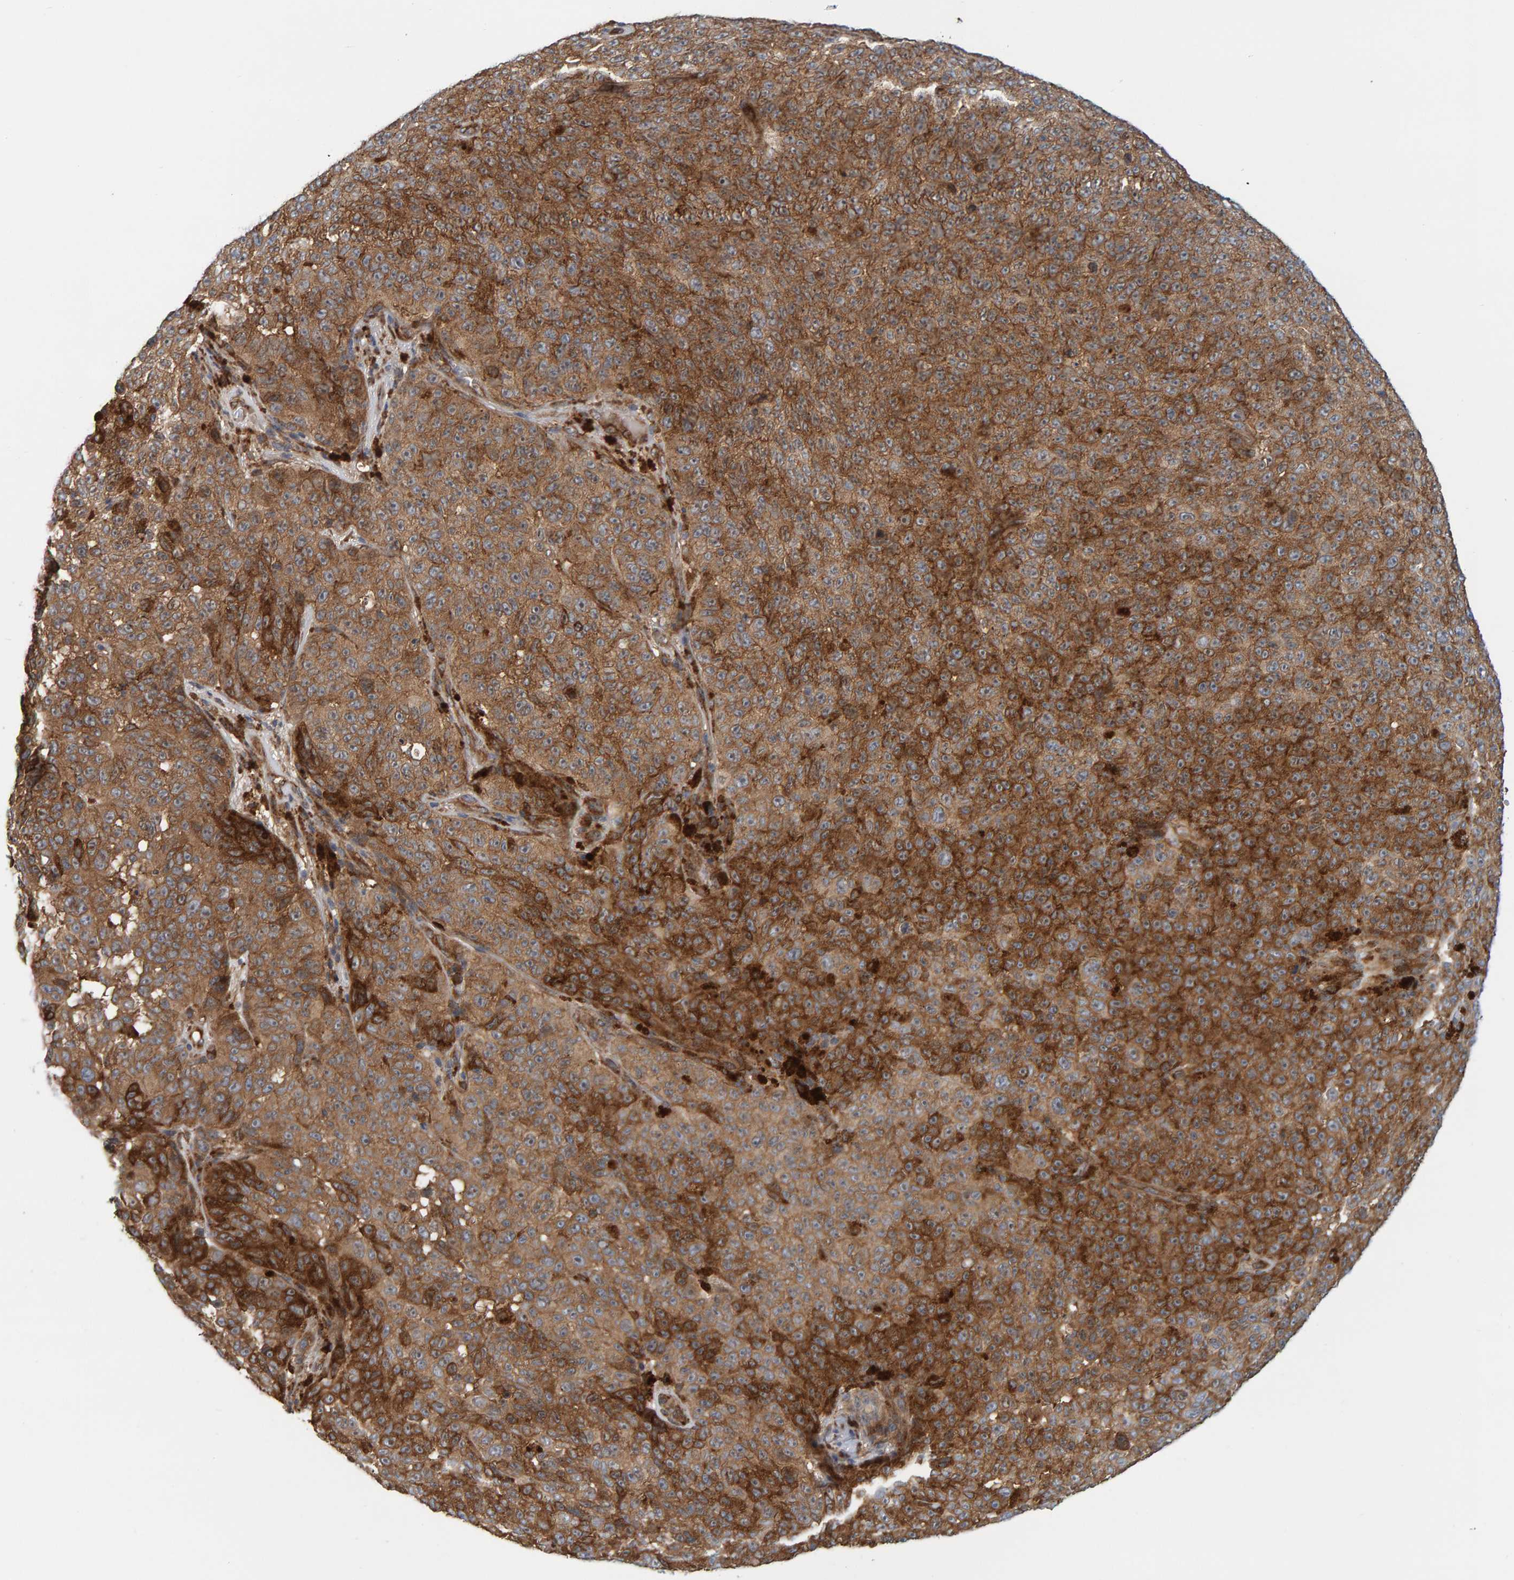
{"staining": {"intensity": "strong", "quantity": ">75%", "location": "cytoplasmic/membranous"}, "tissue": "melanoma", "cell_type": "Tumor cells", "image_type": "cancer", "snomed": [{"axis": "morphology", "description": "Malignant melanoma, NOS"}, {"axis": "topography", "description": "Skin"}], "caption": "A brown stain highlights strong cytoplasmic/membranous expression of a protein in malignant melanoma tumor cells.", "gene": "BAIAP2", "patient": {"sex": "female", "age": 82}}